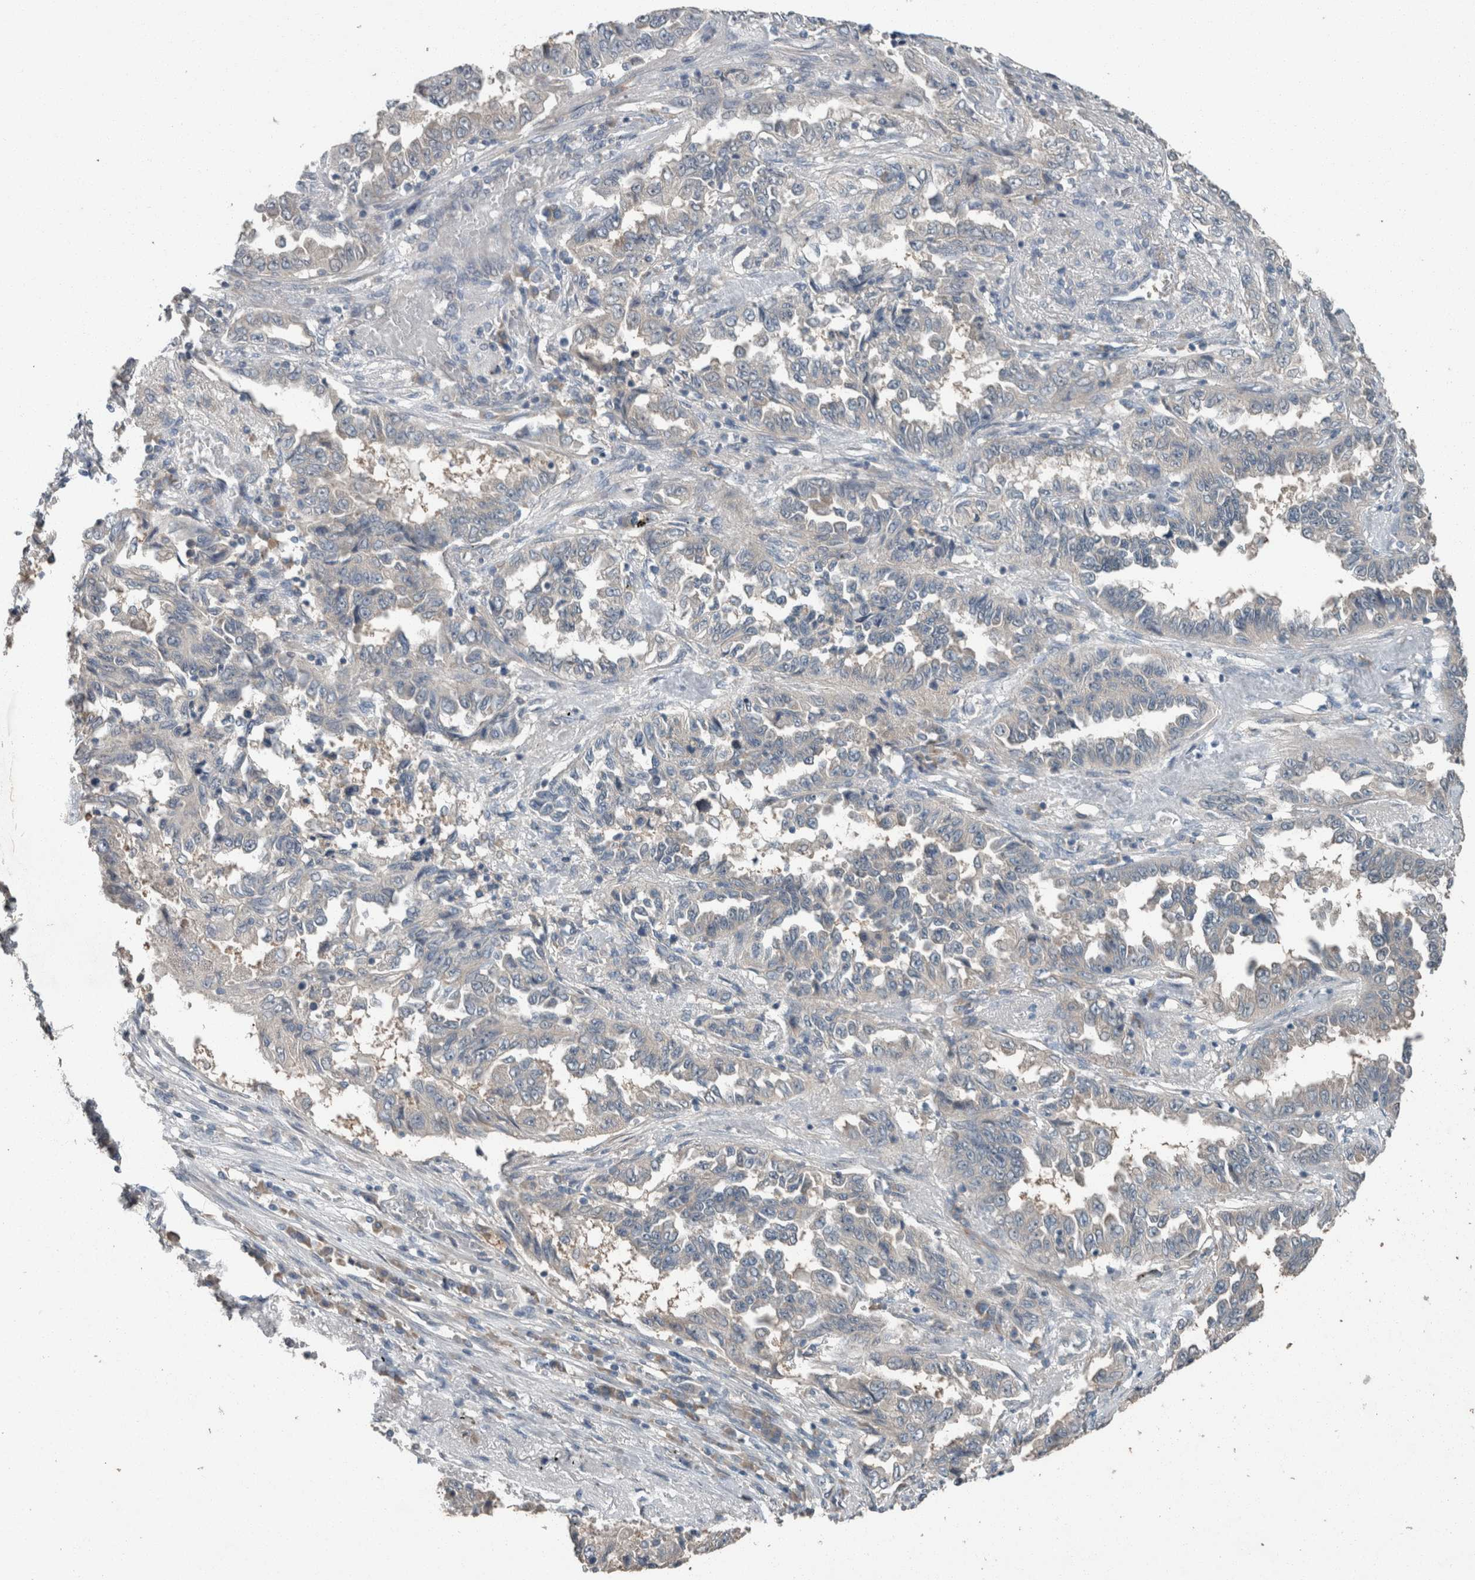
{"staining": {"intensity": "negative", "quantity": "none", "location": "none"}, "tissue": "lung cancer", "cell_type": "Tumor cells", "image_type": "cancer", "snomed": [{"axis": "morphology", "description": "Adenocarcinoma, NOS"}, {"axis": "topography", "description": "Lung"}], "caption": "A photomicrograph of human adenocarcinoma (lung) is negative for staining in tumor cells. (Stains: DAB immunohistochemistry with hematoxylin counter stain, Microscopy: brightfield microscopy at high magnification).", "gene": "KNTC1", "patient": {"sex": "female", "age": 51}}